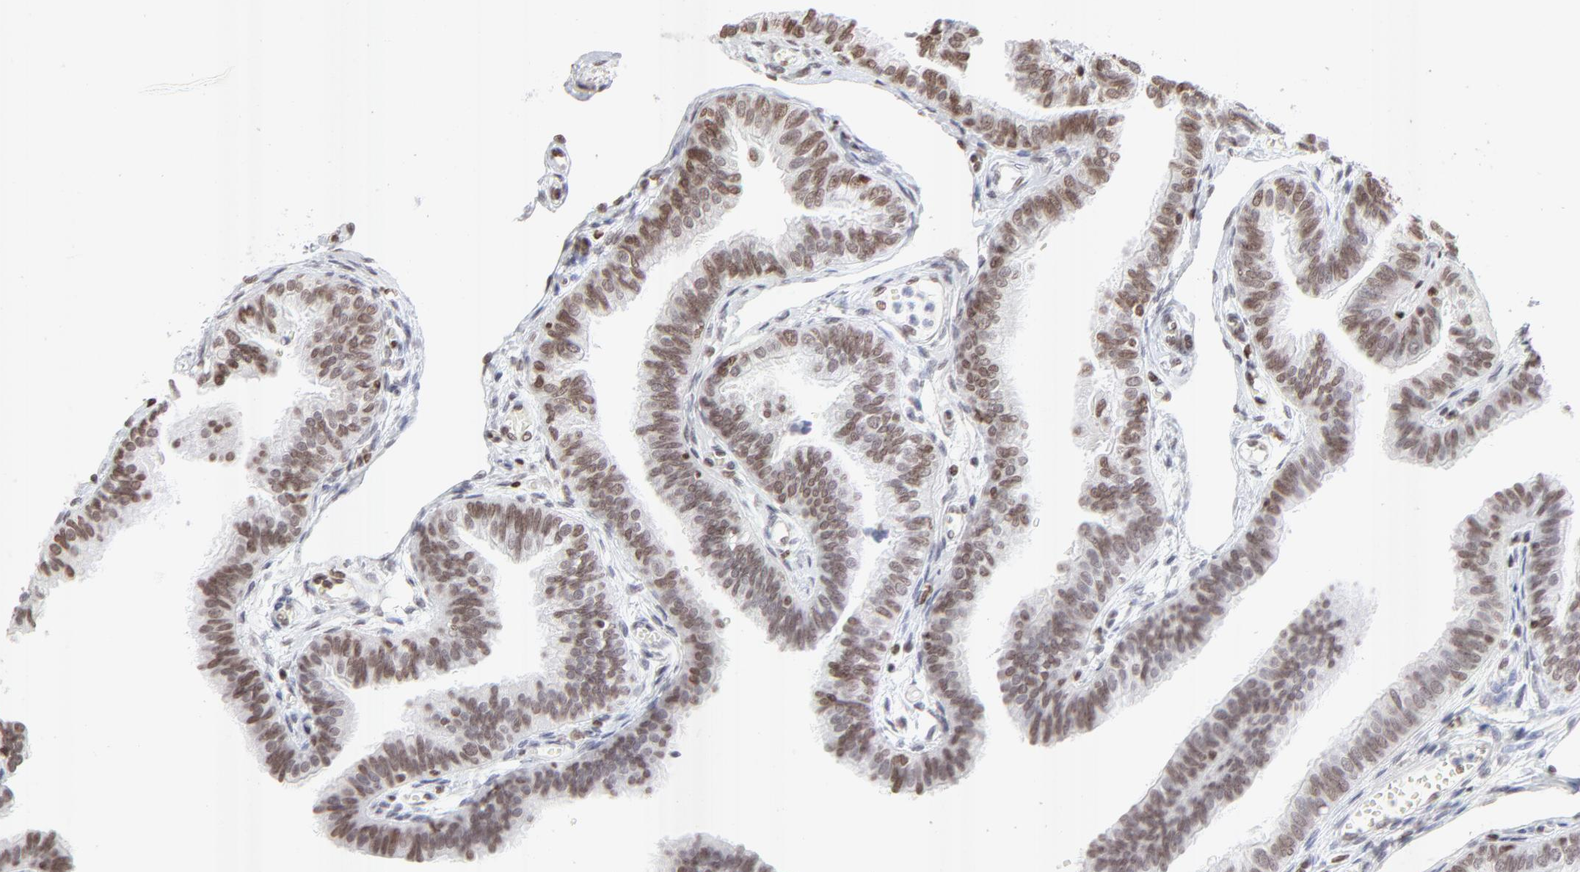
{"staining": {"intensity": "moderate", "quantity": "25%-75%", "location": "nuclear"}, "tissue": "fallopian tube", "cell_type": "Glandular cells", "image_type": "normal", "snomed": [{"axis": "morphology", "description": "Normal tissue, NOS"}, {"axis": "morphology", "description": "Dermoid, NOS"}, {"axis": "topography", "description": "Fallopian tube"}], "caption": "Glandular cells show medium levels of moderate nuclear expression in about 25%-75% of cells in benign human fallopian tube. (brown staining indicates protein expression, while blue staining denotes nuclei).", "gene": "PARP1", "patient": {"sex": "female", "age": 33}}